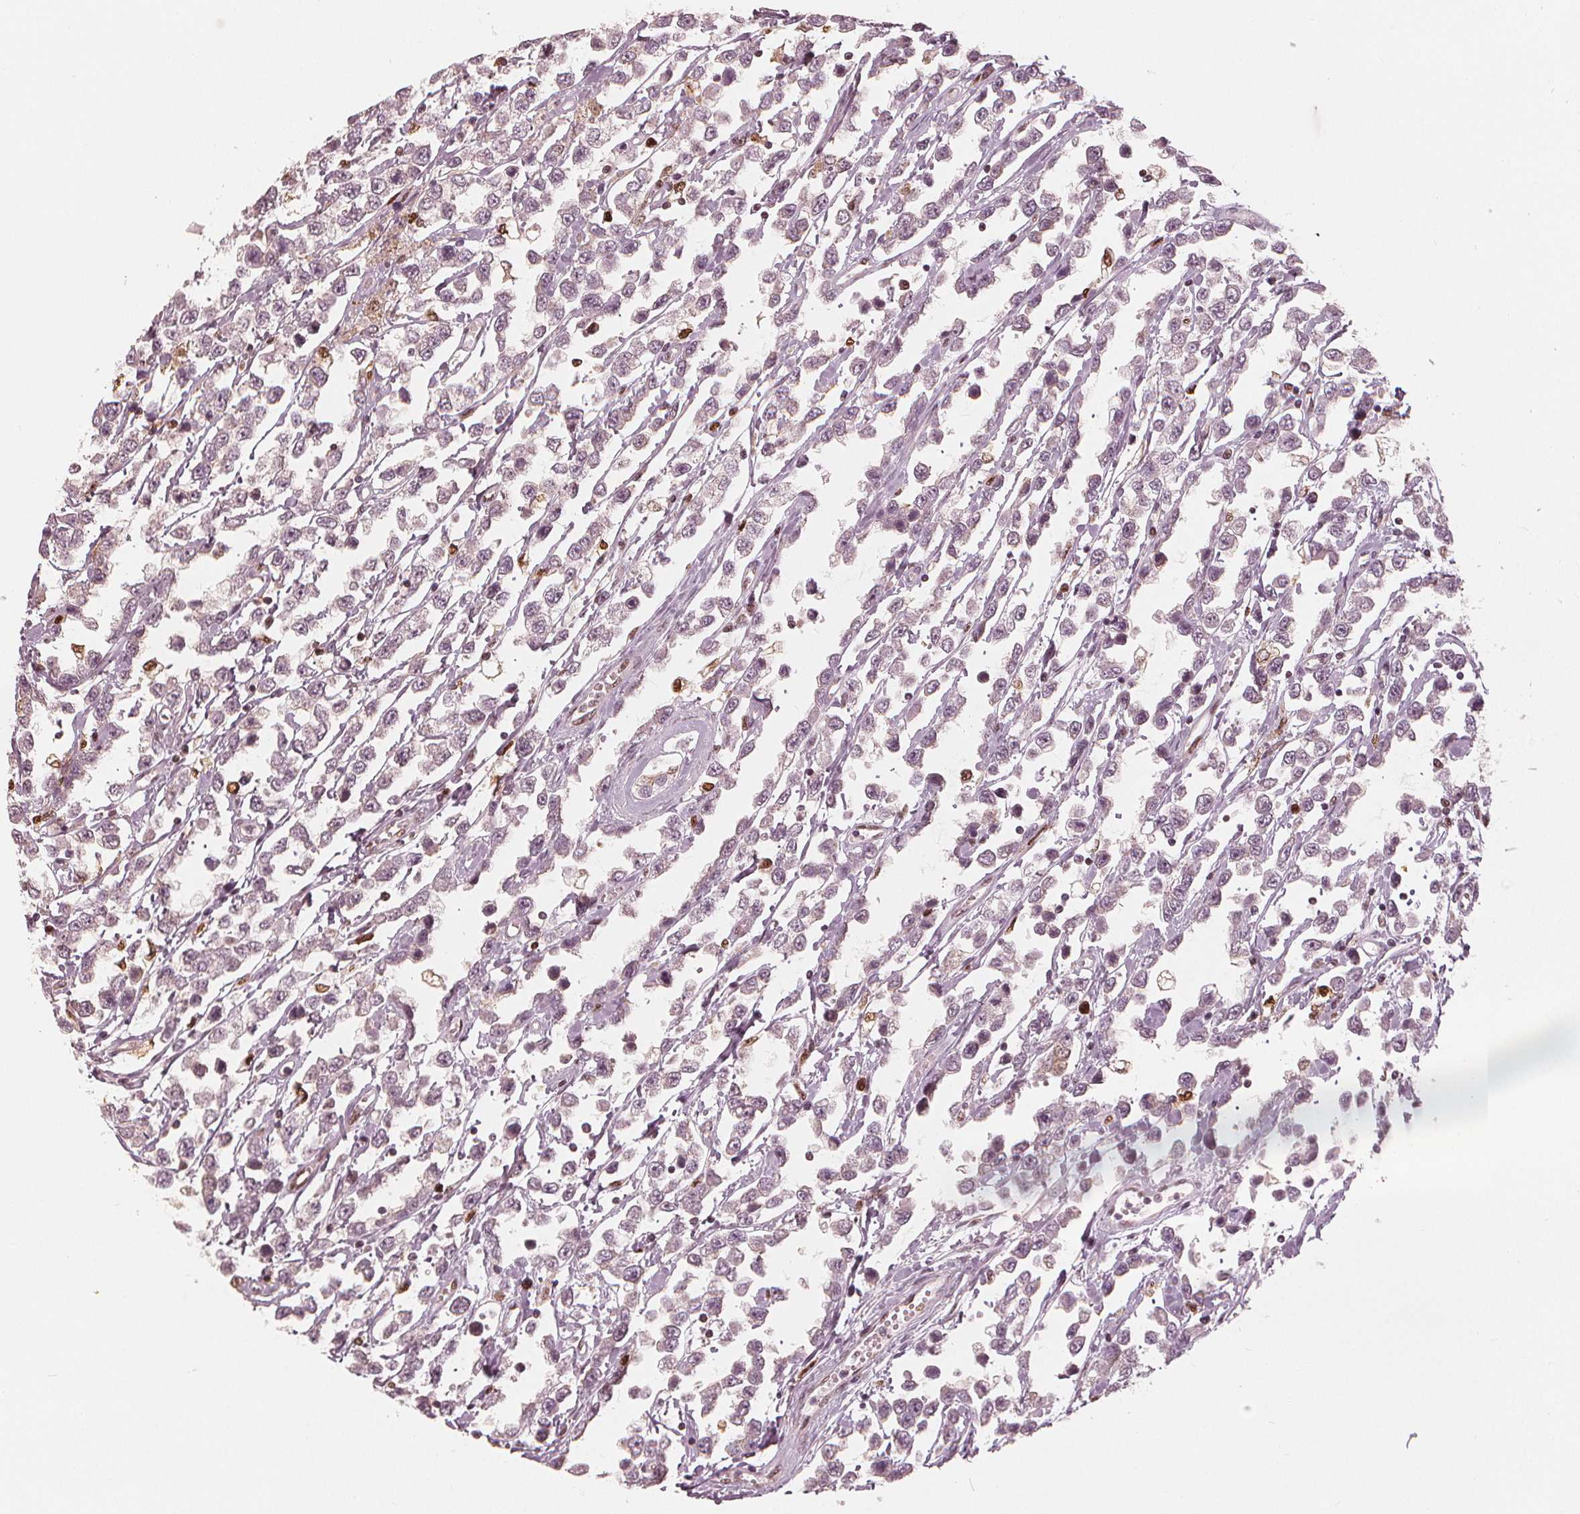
{"staining": {"intensity": "moderate", "quantity": "<25%", "location": "nuclear"}, "tissue": "testis cancer", "cell_type": "Tumor cells", "image_type": "cancer", "snomed": [{"axis": "morphology", "description": "Seminoma, NOS"}, {"axis": "topography", "description": "Testis"}], "caption": "Moderate nuclear staining for a protein is identified in approximately <25% of tumor cells of seminoma (testis) using immunohistochemistry.", "gene": "SQSTM1", "patient": {"sex": "male", "age": 34}}